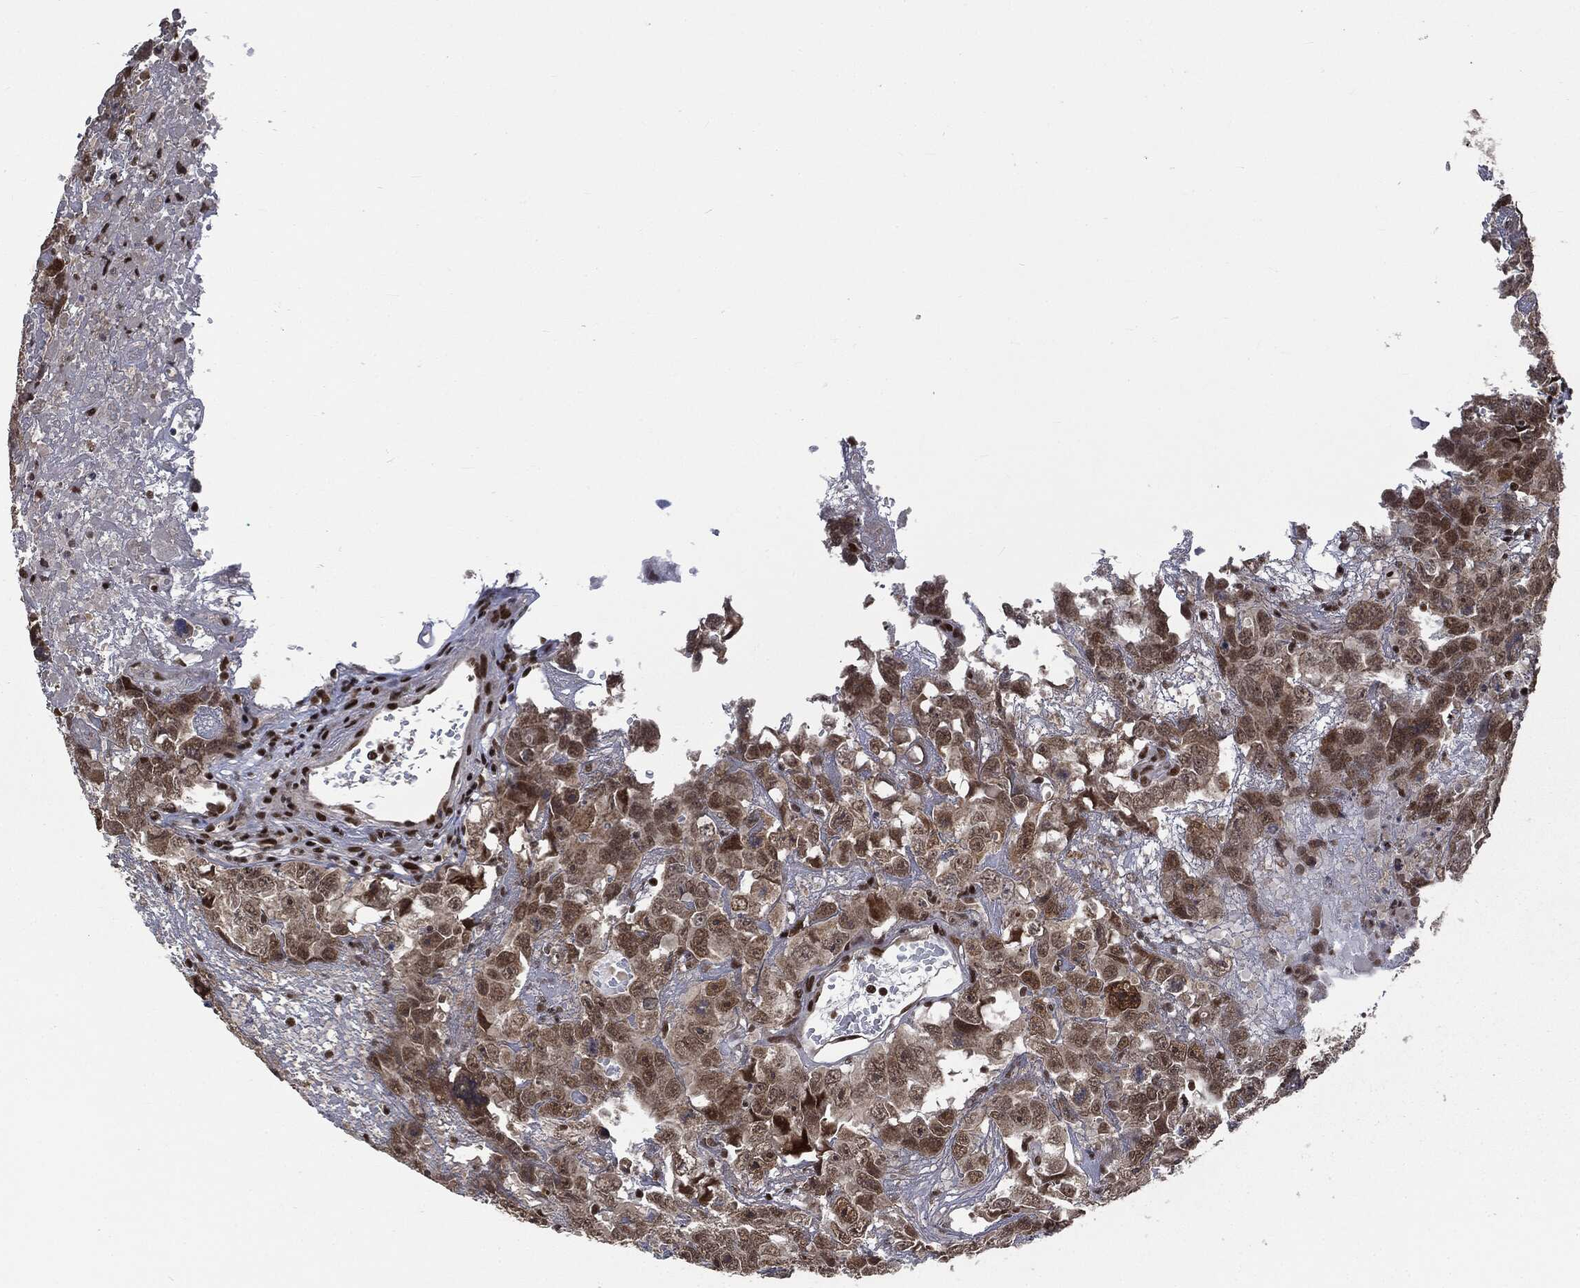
{"staining": {"intensity": "moderate", "quantity": "25%-75%", "location": "nuclear"}, "tissue": "testis cancer", "cell_type": "Tumor cells", "image_type": "cancer", "snomed": [{"axis": "morphology", "description": "Carcinoma, Embryonal, NOS"}, {"axis": "topography", "description": "Testis"}], "caption": "Immunohistochemical staining of human testis embryonal carcinoma demonstrates moderate nuclear protein staining in approximately 25%-75% of tumor cells. (Stains: DAB in brown, nuclei in blue, Microscopy: brightfield microscopy at high magnification).", "gene": "DPH2", "patient": {"sex": "male", "age": 45}}